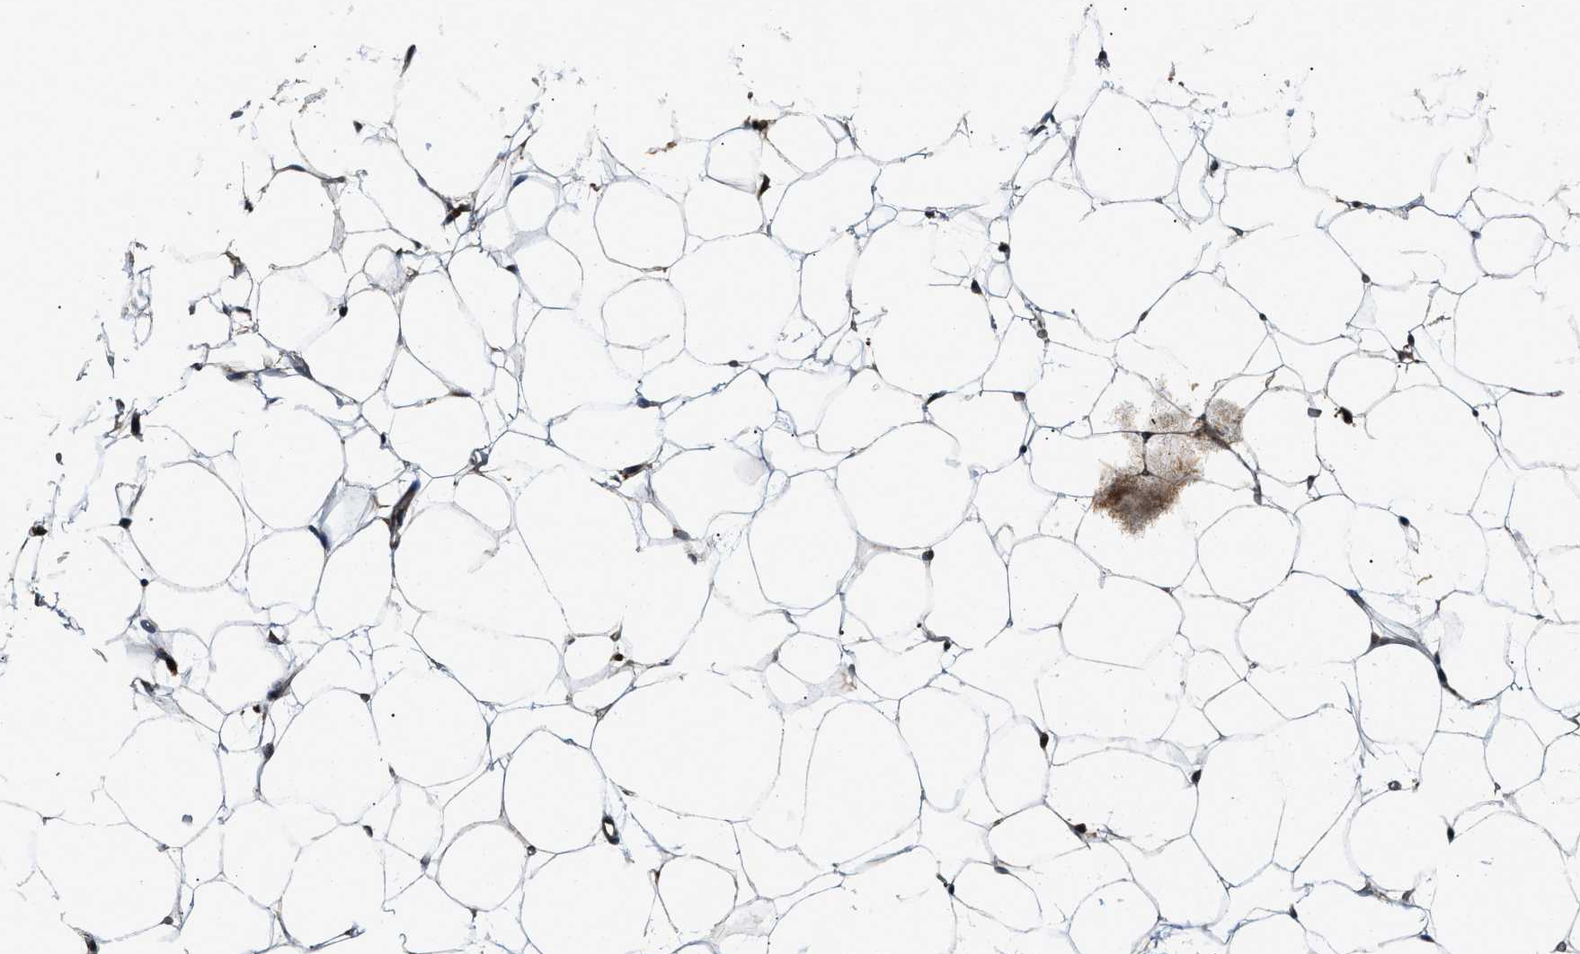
{"staining": {"intensity": "moderate", "quantity": ">75%", "location": "cytoplasmic/membranous"}, "tissue": "adipose tissue", "cell_type": "Adipocytes", "image_type": "normal", "snomed": [{"axis": "morphology", "description": "Normal tissue, NOS"}, {"axis": "topography", "description": "Breast"}, {"axis": "topography", "description": "Soft tissue"}], "caption": "This photomicrograph demonstrates immunohistochemistry (IHC) staining of benign adipose tissue, with medium moderate cytoplasmic/membranous staining in approximately >75% of adipocytes.", "gene": "SNX5", "patient": {"sex": "female", "age": 75}}